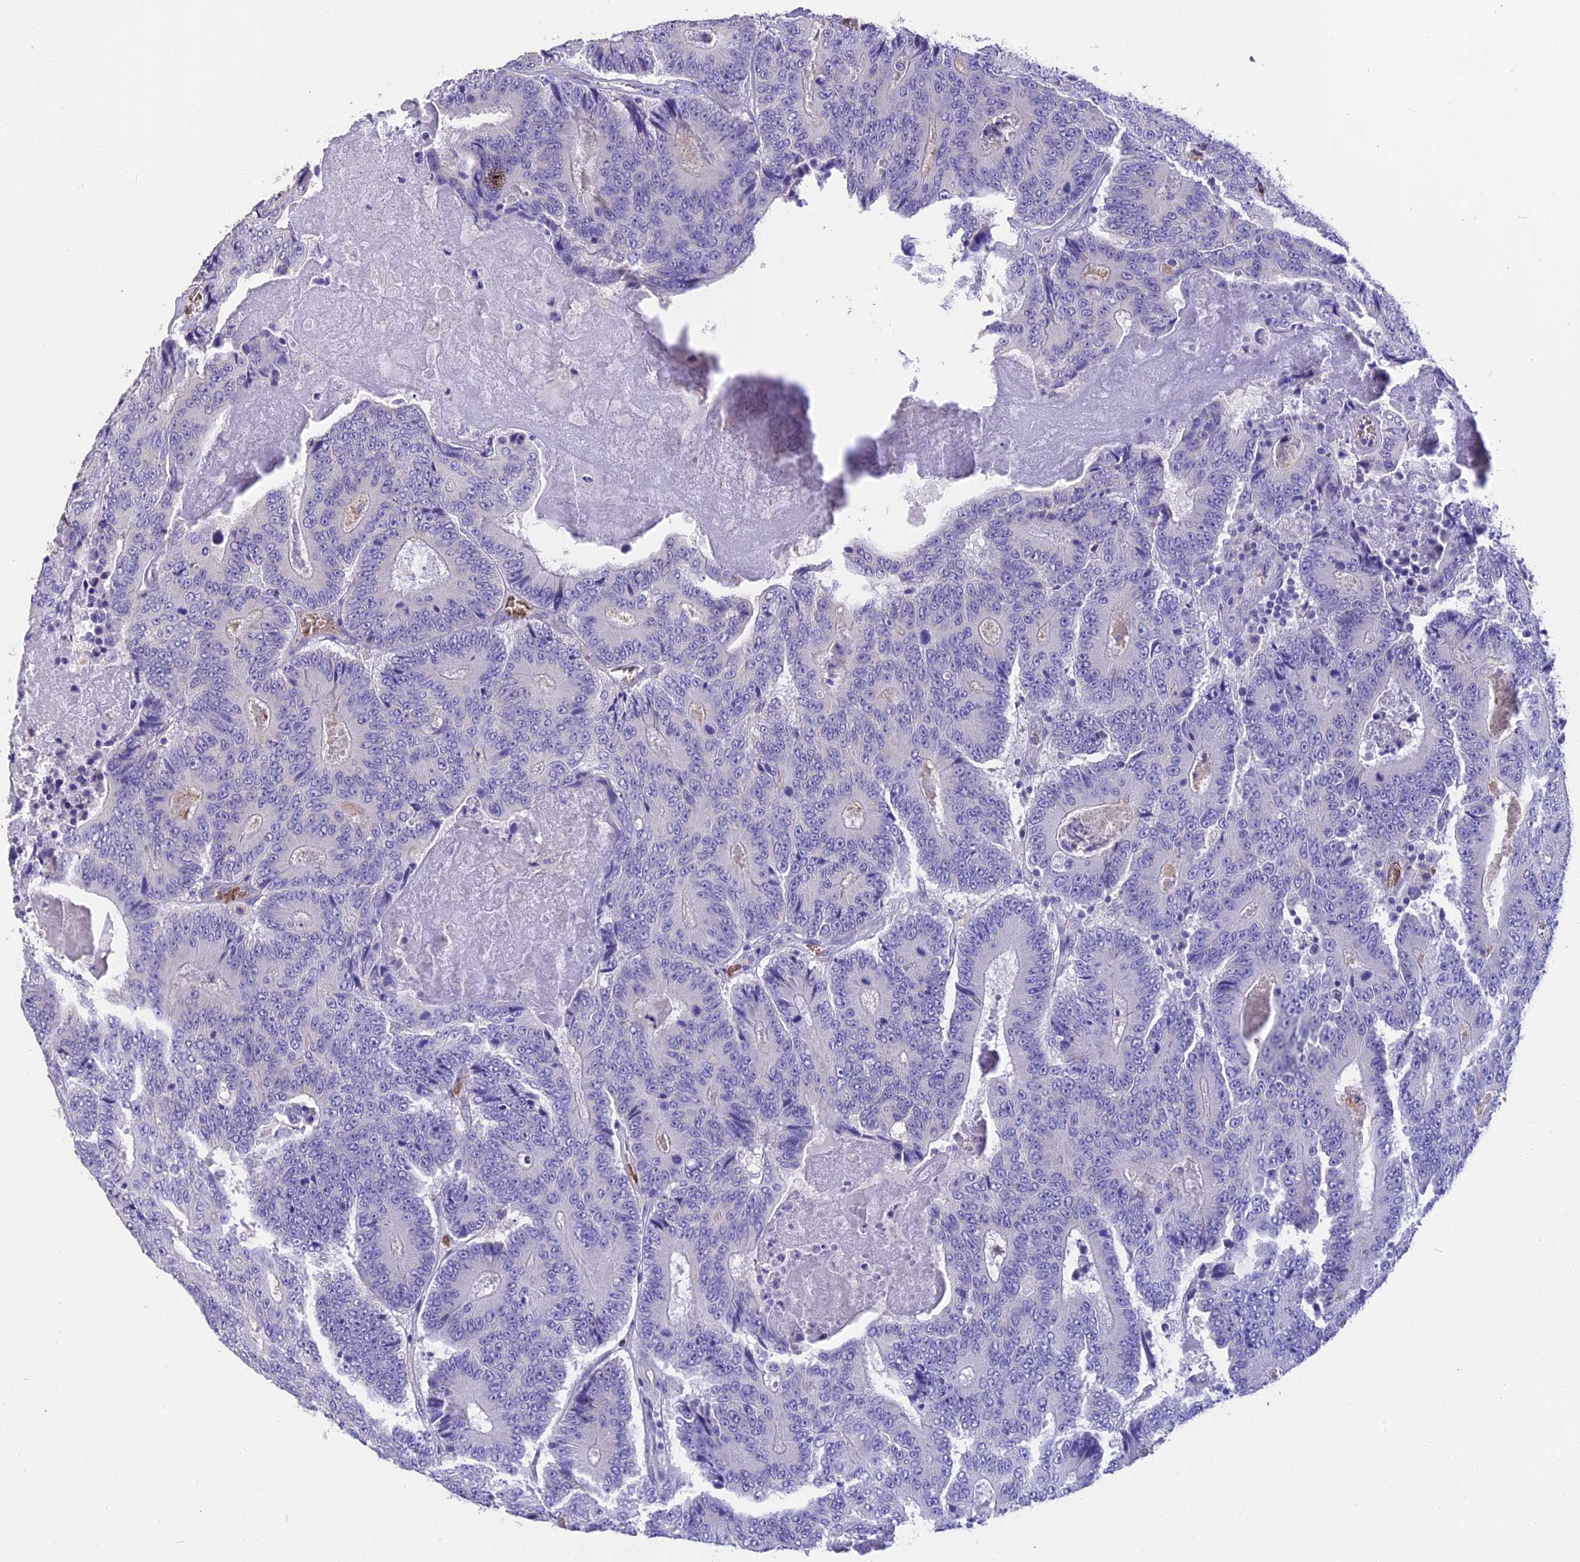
{"staining": {"intensity": "negative", "quantity": "none", "location": "none"}, "tissue": "colorectal cancer", "cell_type": "Tumor cells", "image_type": "cancer", "snomed": [{"axis": "morphology", "description": "Adenocarcinoma, NOS"}, {"axis": "topography", "description": "Colon"}], "caption": "DAB (3,3'-diaminobenzidine) immunohistochemical staining of colorectal cancer (adenocarcinoma) shows no significant expression in tumor cells.", "gene": "TNNC2", "patient": {"sex": "male", "age": 83}}